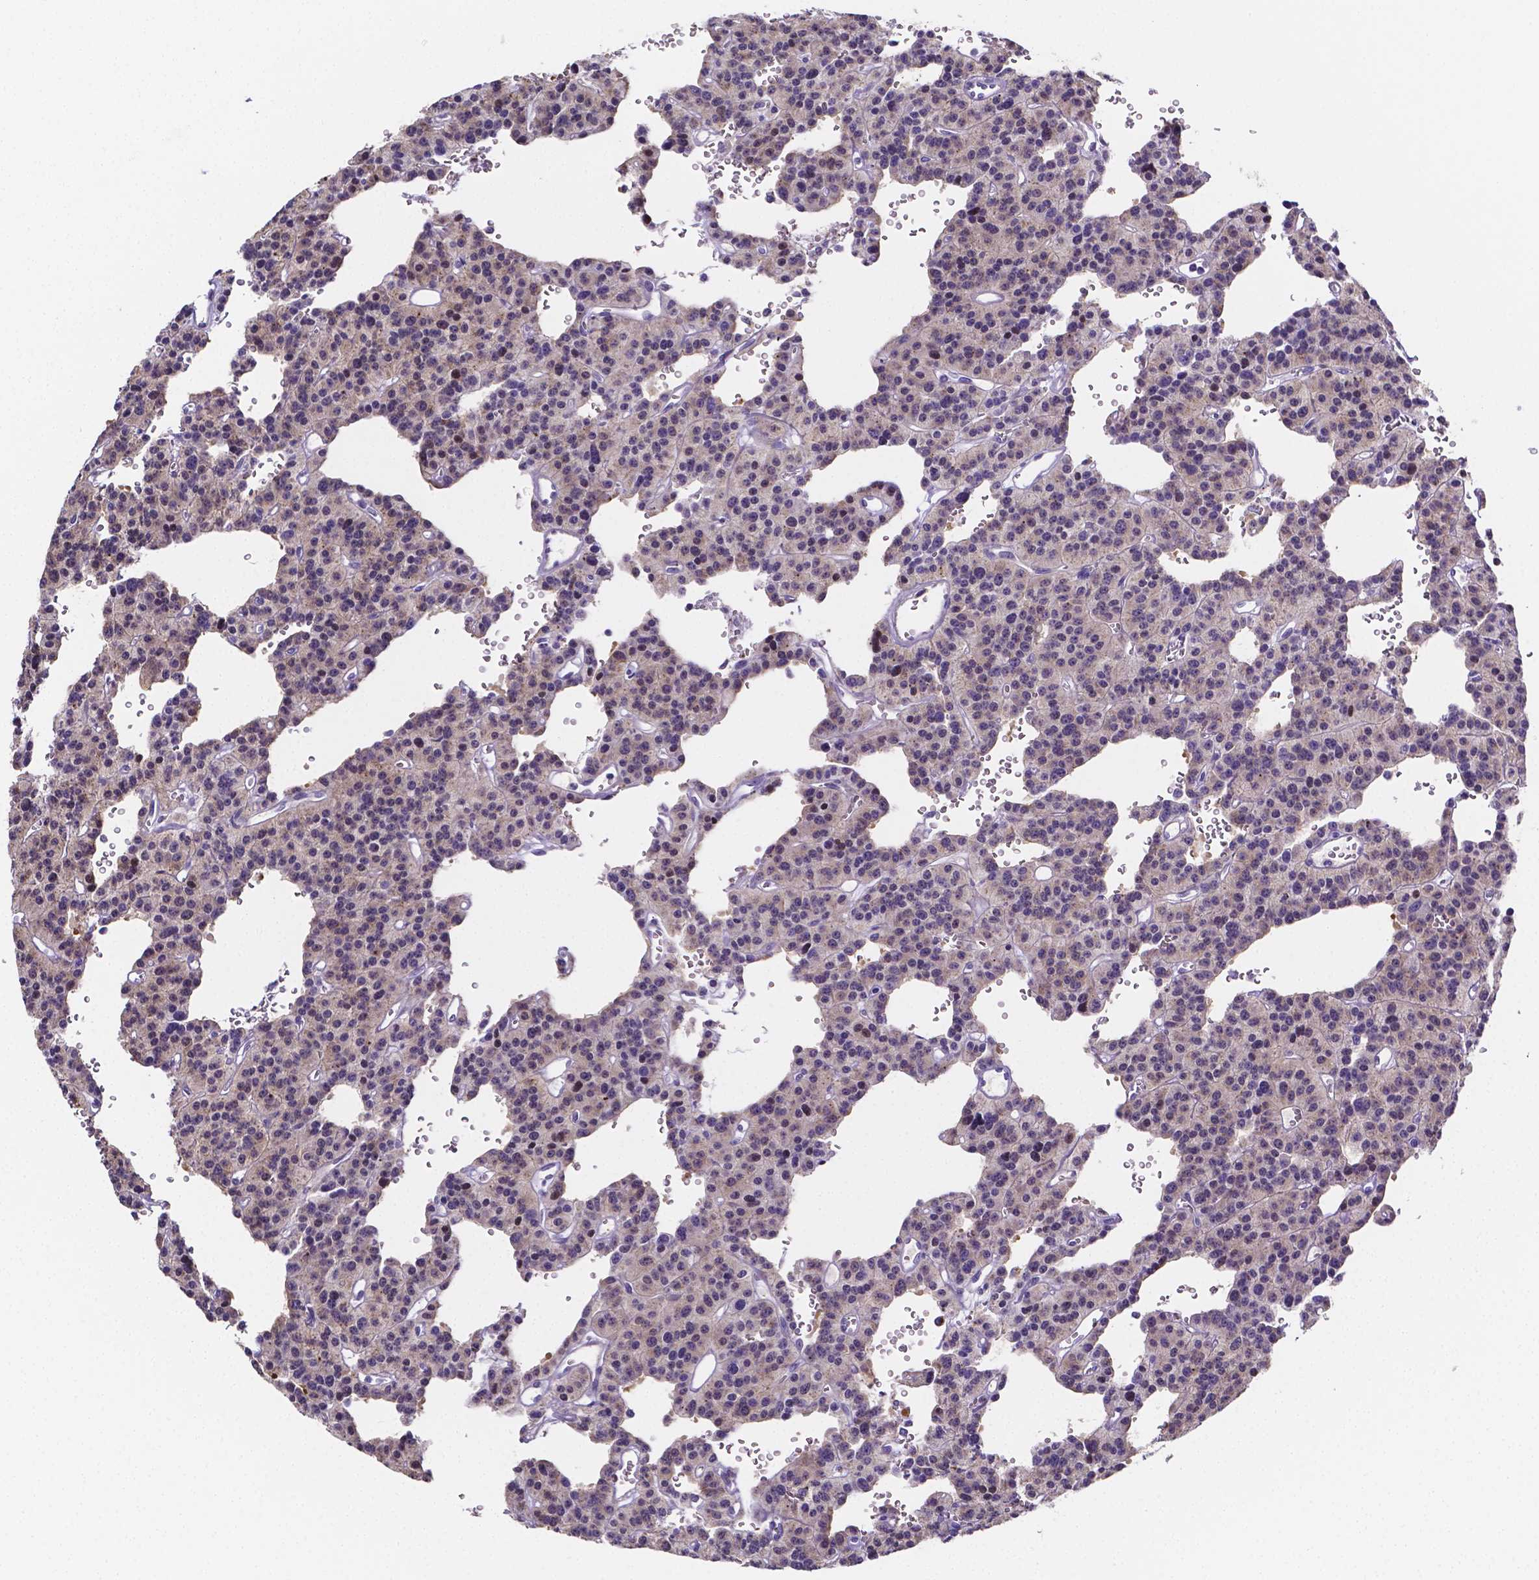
{"staining": {"intensity": "weak", "quantity": ">75%", "location": "cytoplasmic/membranous"}, "tissue": "carcinoid", "cell_type": "Tumor cells", "image_type": "cancer", "snomed": [{"axis": "morphology", "description": "Carcinoid, malignant, NOS"}, {"axis": "topography", "description": "Lung"}], "caption": "Immunohistochemical staining of carcinoid shows low levels of weak cytoplasmic/membranous protein positivity in approximately >75% of tumor cells.", "gene": "NRGN", "patient": {"sex": "female", "age": 71}}